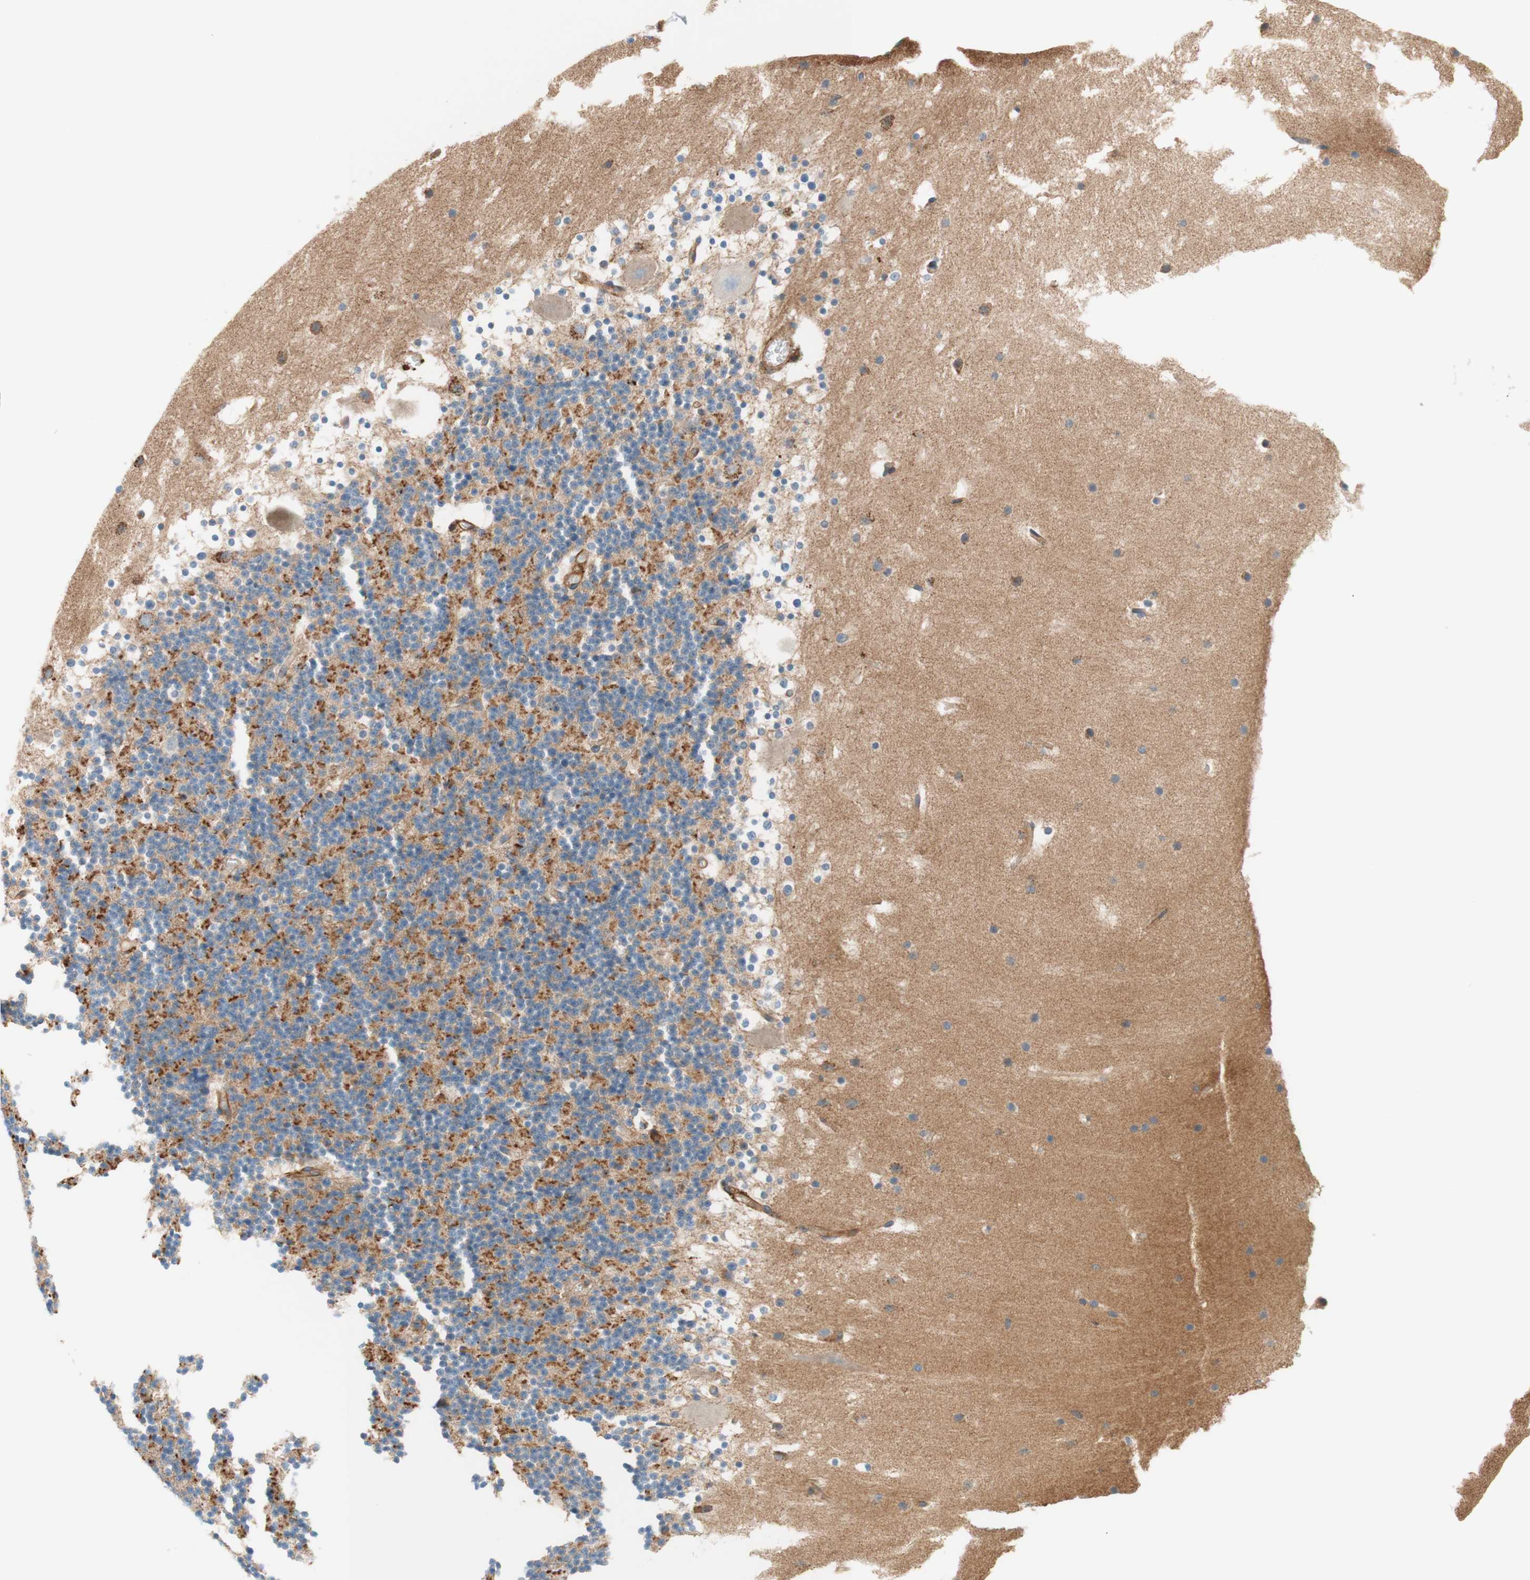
{"staining": {"intensity": "strong", "quantity": "<25%", "location": "cytoplasmic/membranous"}, "tissue": "cerebellum", "cell_type": "Cells in granular layer", "image_type": "normal", "snomed": [{"axis": "morphology", "description": "Normal tissue, NOS"}, {"axis": "topography", "description": "Cerebellum"}], "caption": "Strong cytoplasmic/membranous positivity for a protein is seen in approximately <25% of cells in granular layer of normal cerebellum using immunohistochemistry (IHC).", "gene": "VPS26A", "patient": {"sex": "male", "age": 45}}